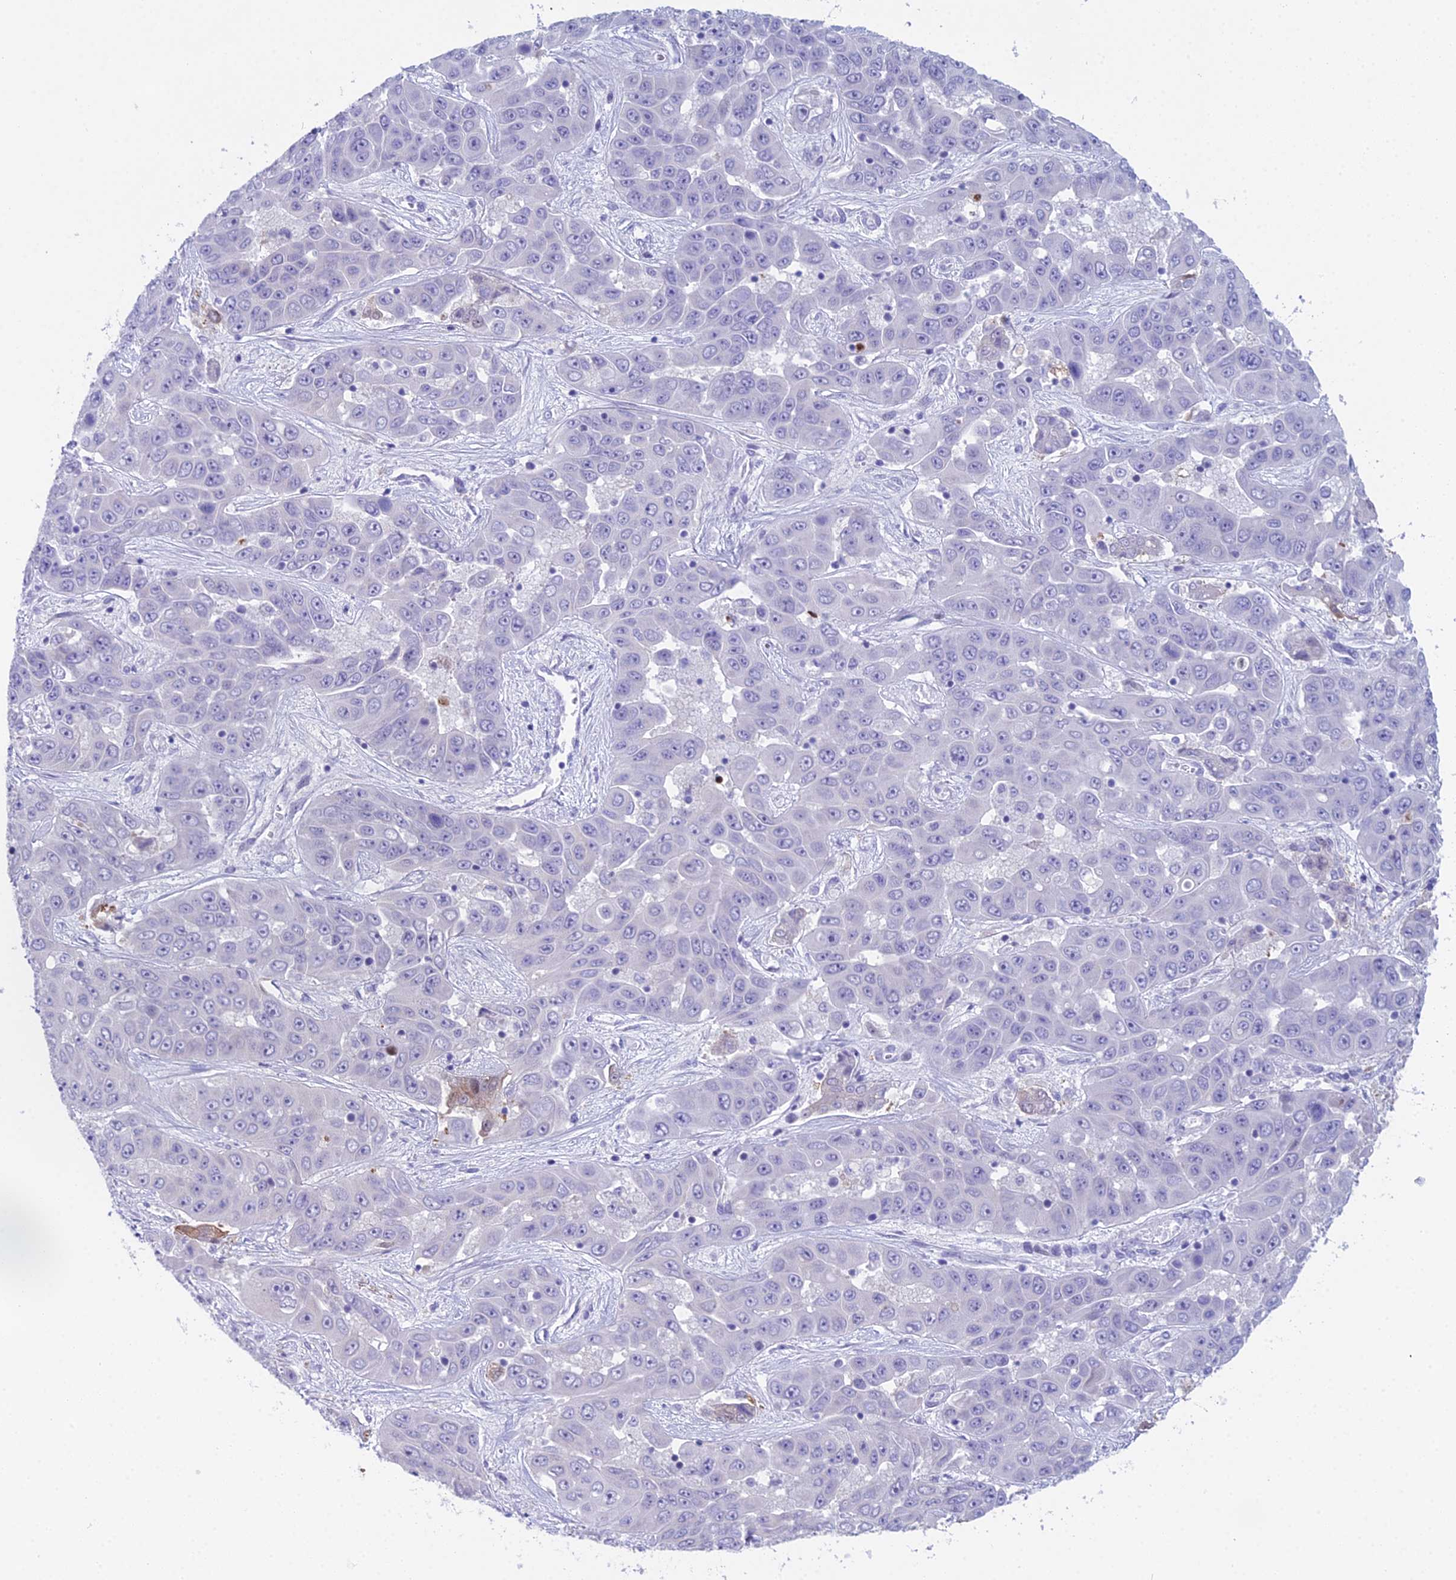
{"staining": {"intensity": "negative", "quantity": "none", "location": "none"}, "tissue": "liver cancer", "cell_type": "Tumor cells", "image_type": "cancer", "snomed": [{"axis": "morphology", "description": "Cholangiocarcinoma"}, {"axis": "topography", "description": "Liver"}], "caption": "A histopathology image of liver cholangiocarcinoma stained for a protein exhibits no brown staining in tumor cells.", "gene": "CC2D2A", "patient": {"sex": "female", "age": 52}}